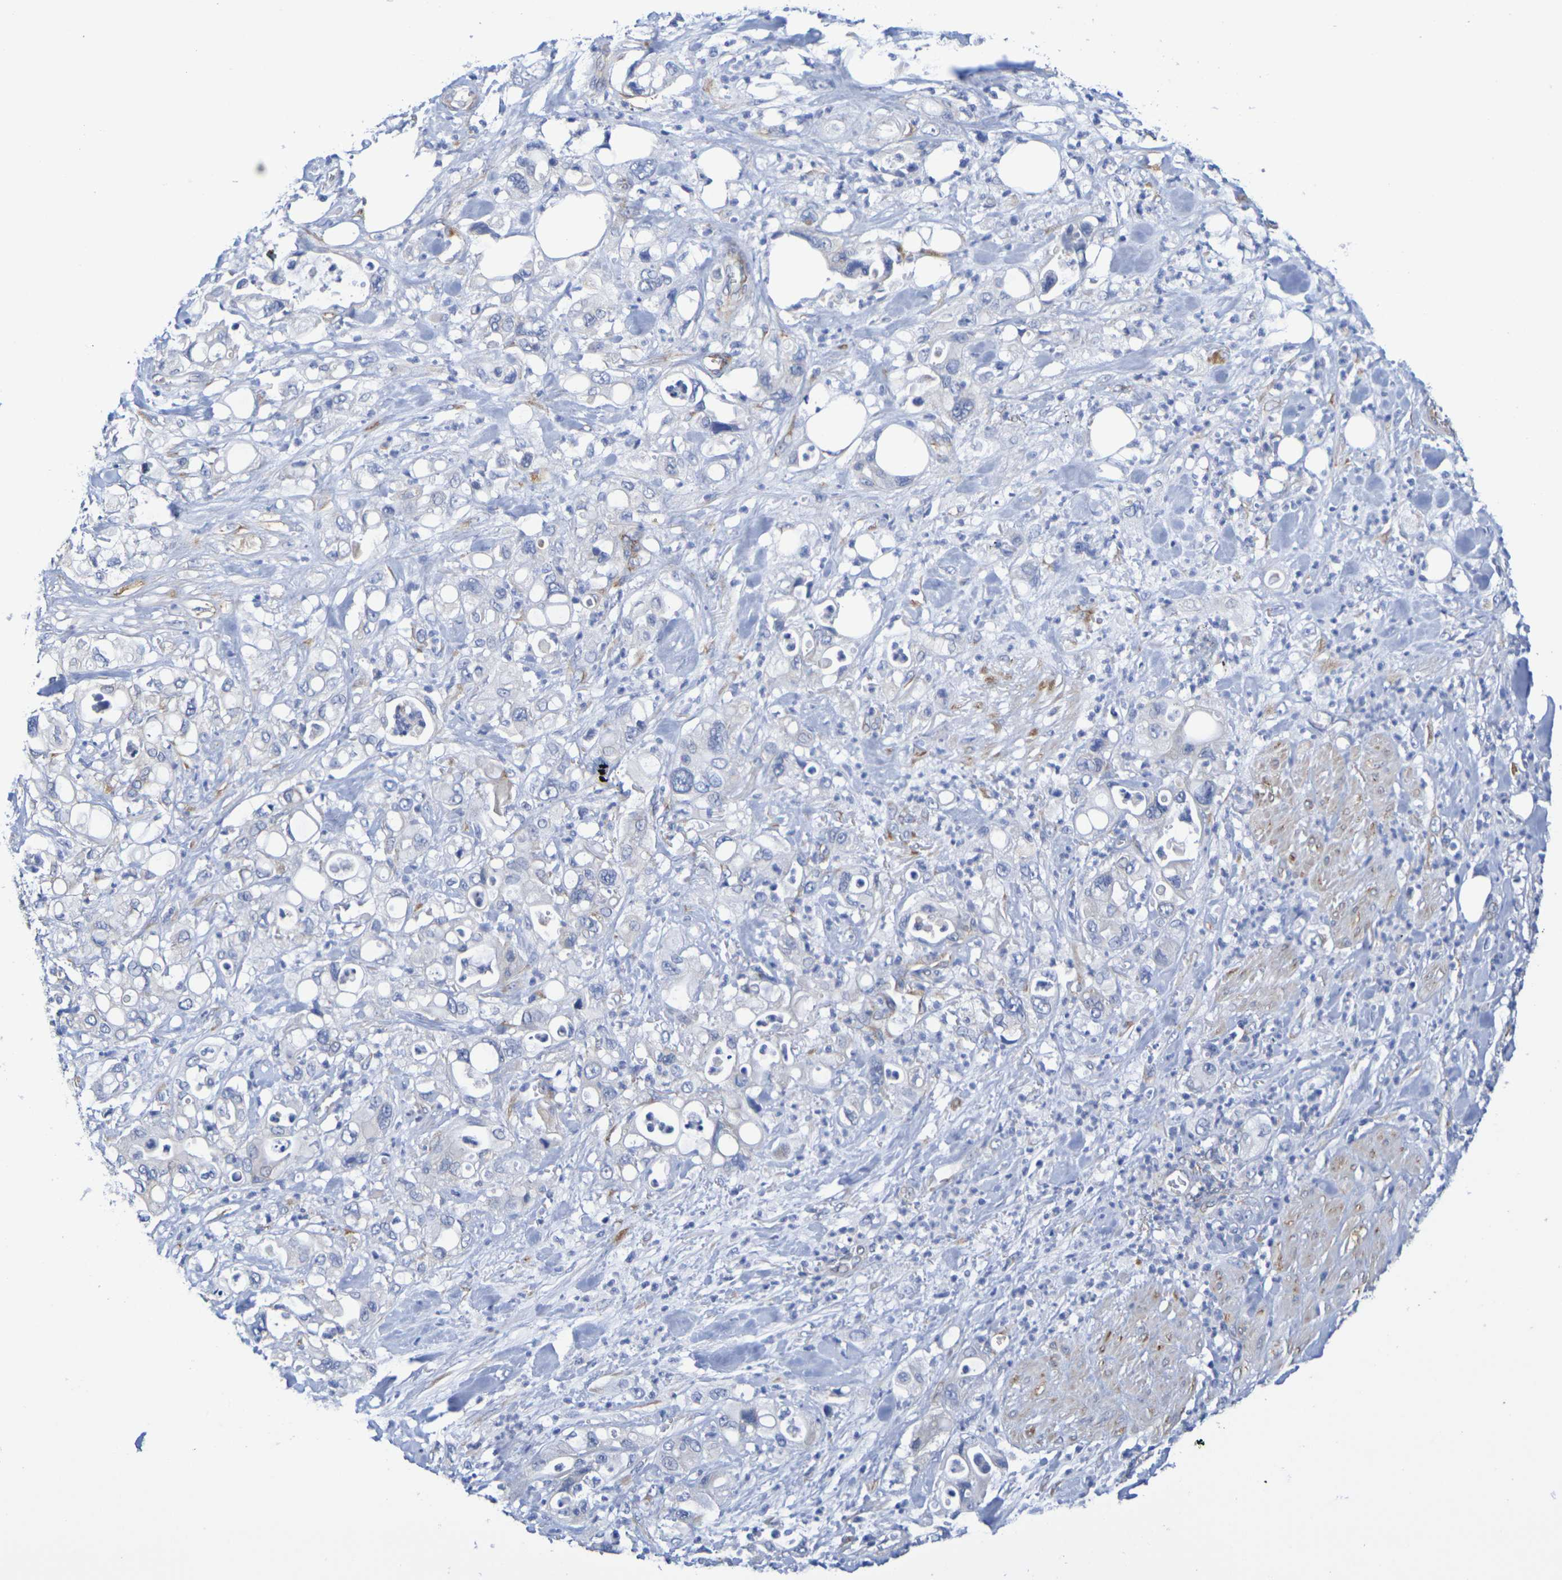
{"staining": {"intensity": "negative", "quantity": "none", "location": "none"}, "tissue": "pancreatic cancer", "cell_type": "Tumor cells", "image_type": "cancer", "snomed": [{"axis": "morphology", "description": "Adenocarcinoma, NOS"}, {"axis": "topography", "description": "Pancreas"}], "caption": "Immunohistochemistry micrograph of adenocarcinoma (pancreatic) stained for a protein (brown), which demonstrates no staining in tumor cells.", "gene": "TMCC3", "patient": {"sex": "male", "age": 70}}